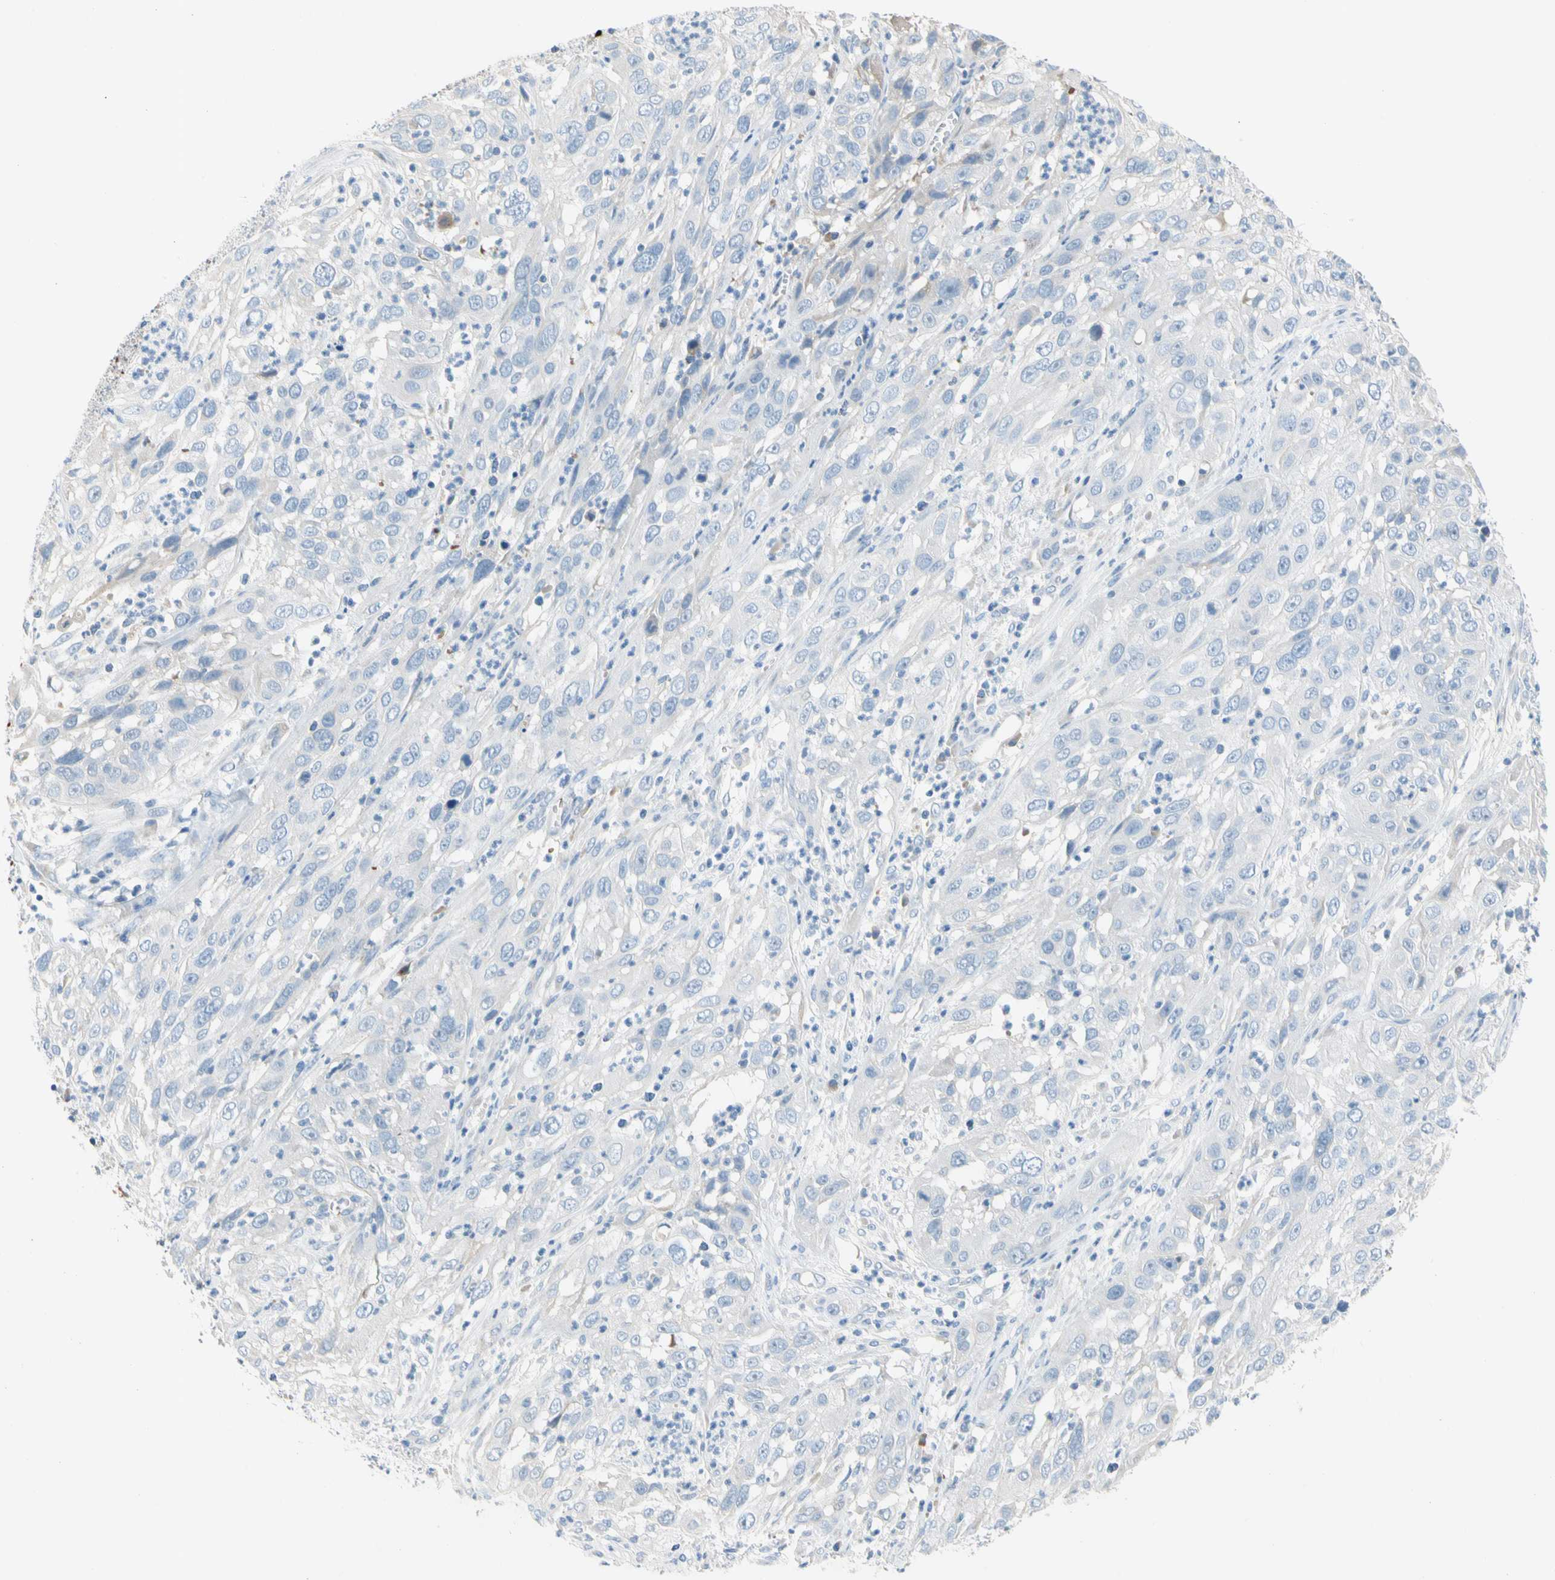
{"staining": {"intensity": "negative", "quantity": "none", "location": "none"}, "tissue": "cervical cancer", "cell_type": "Tumor cells", "image_type": "cancer", "snomed": [{"axis": "morphology", "description": "Squamous cell carcinoma, NOS"}, {"axis": "topography", "description": "Cervix"}], "caption": "Immunohistochemistry of cervical cancer displays no staining in tumor cells.", "gene": "PPBP", "patient": {"sex": "female", "age": 32}}